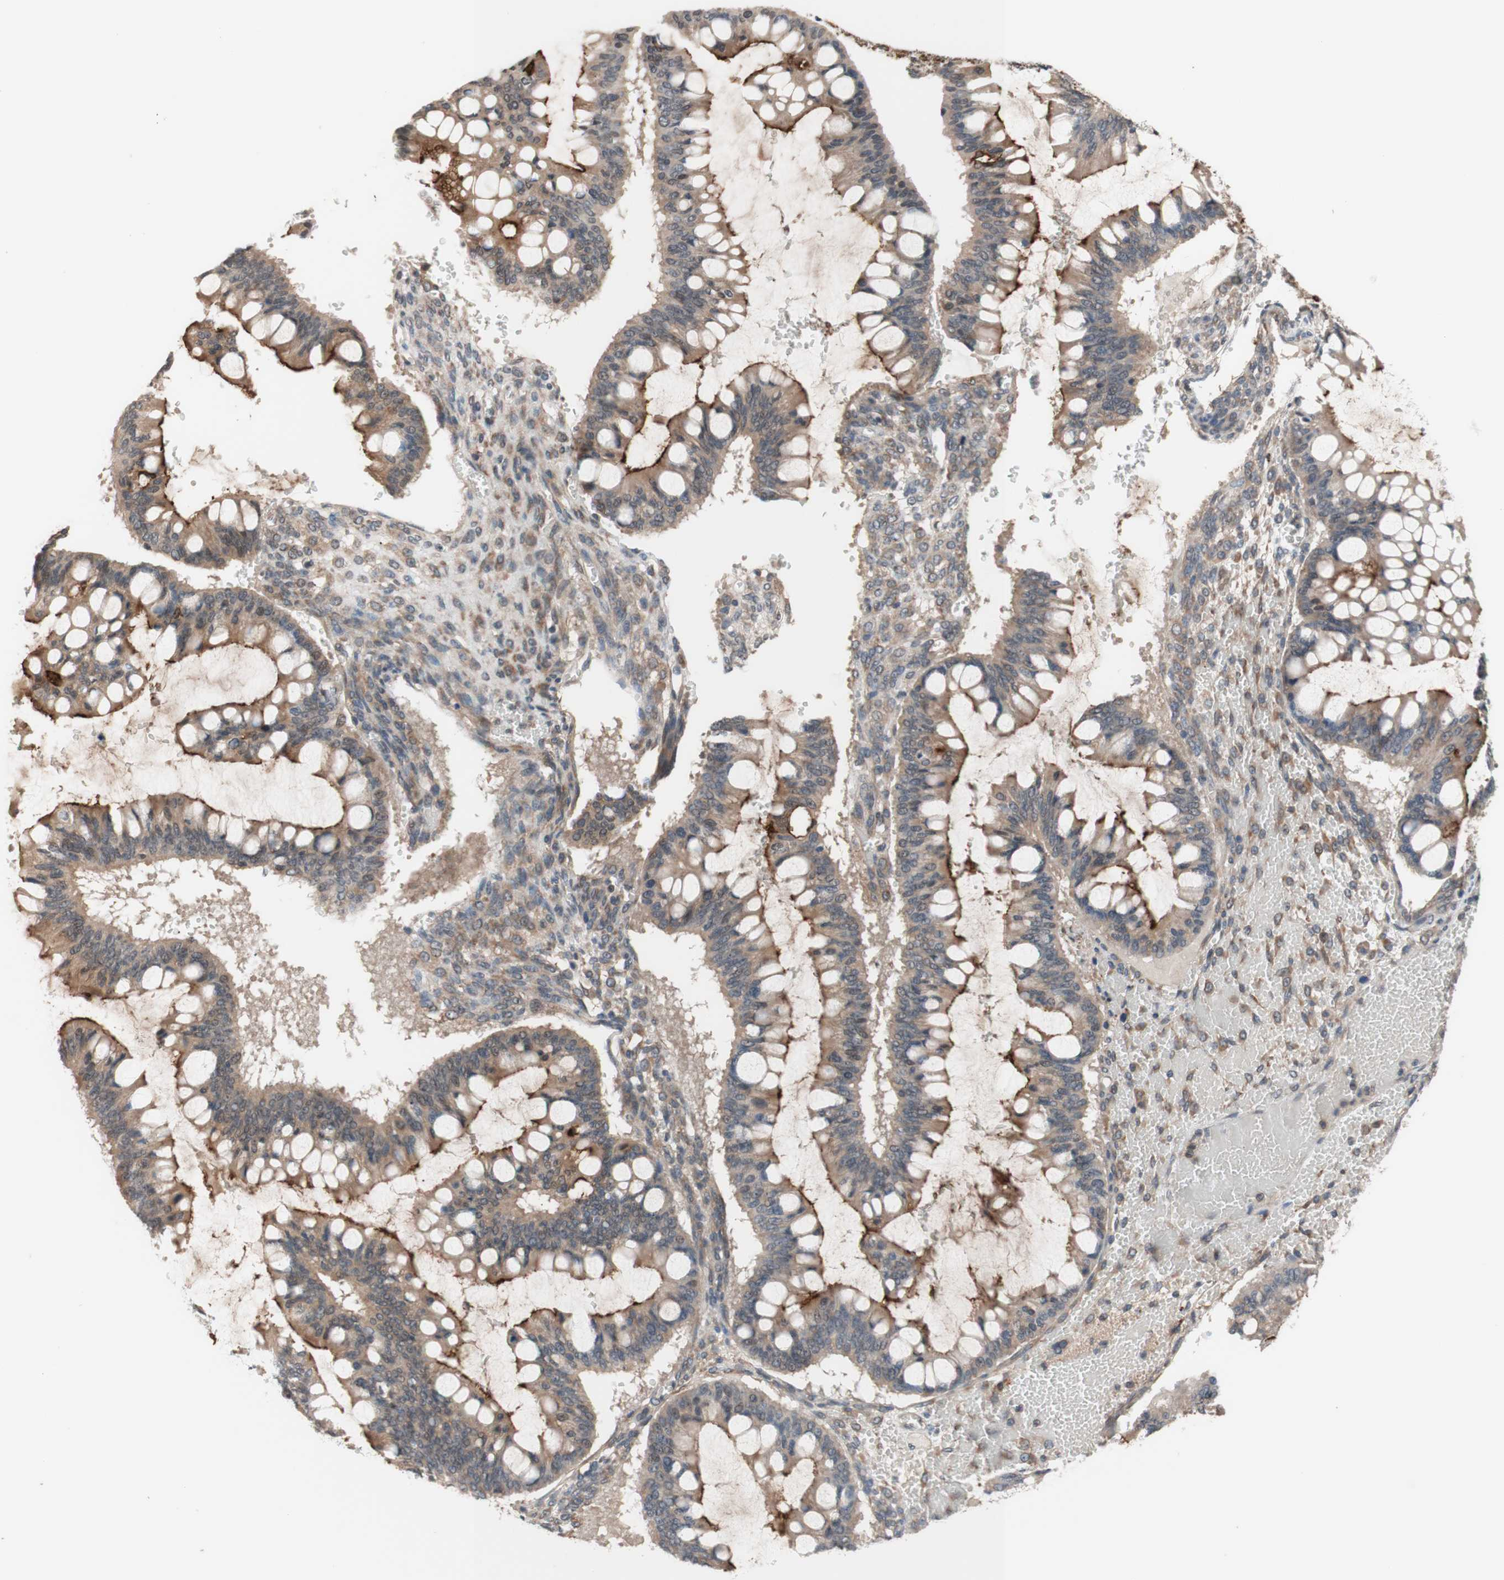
{"staining": {"intensity": "moderate", "quantity": "25%-75%", "location": "cytoplasmic/membranous"}, "tissue": "ovarian cancer", "cell_type": "Tumor cells", "image_type": "cancer", "snomed": [{"axis": "morphology", "description": "Cystadenocarcinoma, mucinous, NOS"}, {"axis": "topography", "description": "Ovary"}], "caption": "An immunohistochemistry (IHC) image of tumor tissue is shown. Protein staining in brown highlights moderate cytoplasmic/membranous positivity in ovarian mucinous cystadenocarcinoma within tumor cells.", "gene": "CD55", "patient": {"sex": "female", "age": 73}}